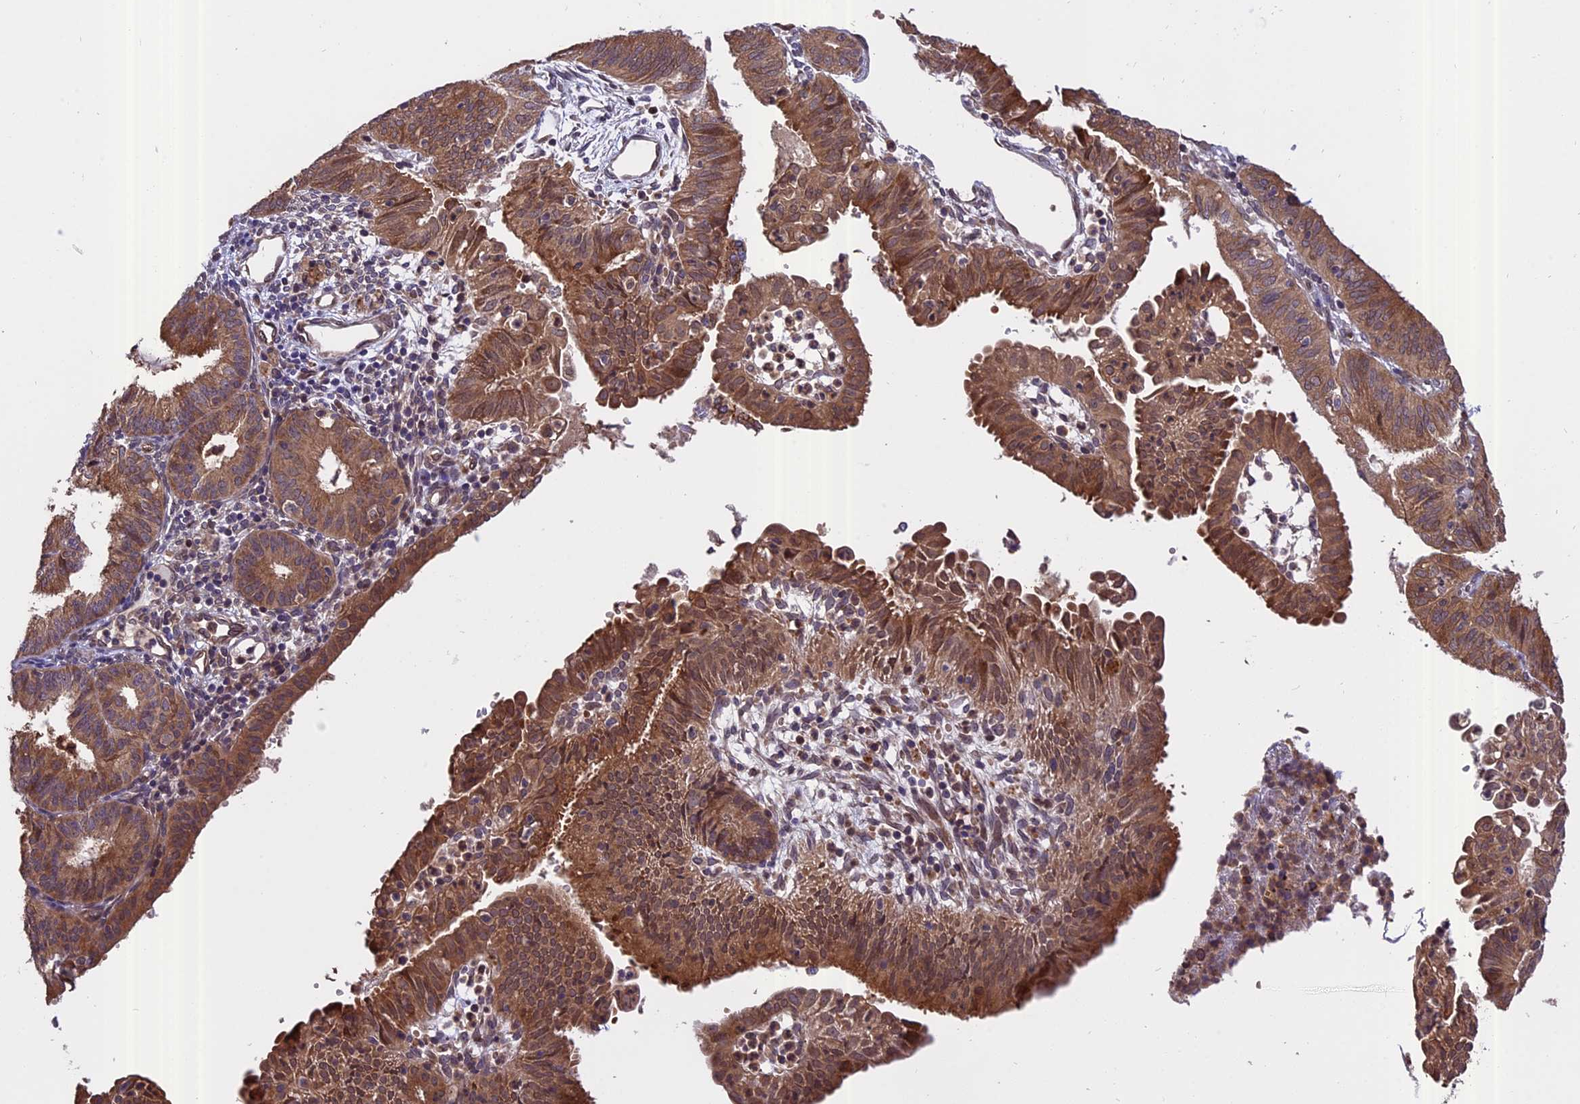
{"staining": {"intensity": "moderate", "quantity": ">75%", "location": "cytoplasmic/membranous,nuclear"}, "tissue": "endometrial cancer", "cell_type": "Tumor cells", "image_type": "cancer", "snomed": [{"axis": "morphology", "description": "Adenocarcinoma, NOS"}, {"axis": "topography", "description": "Endometrium"}], "caption": "There is medium levels of moderate cytoplasmic/membranous and nuclear staining in tumor cells of endometrial cancer (adenocarcinoma), as demonstrated by immunohistochemical staining (brown color).", "gene": "CHMP2A", "patient": {"sex": "female", "age": 51}}